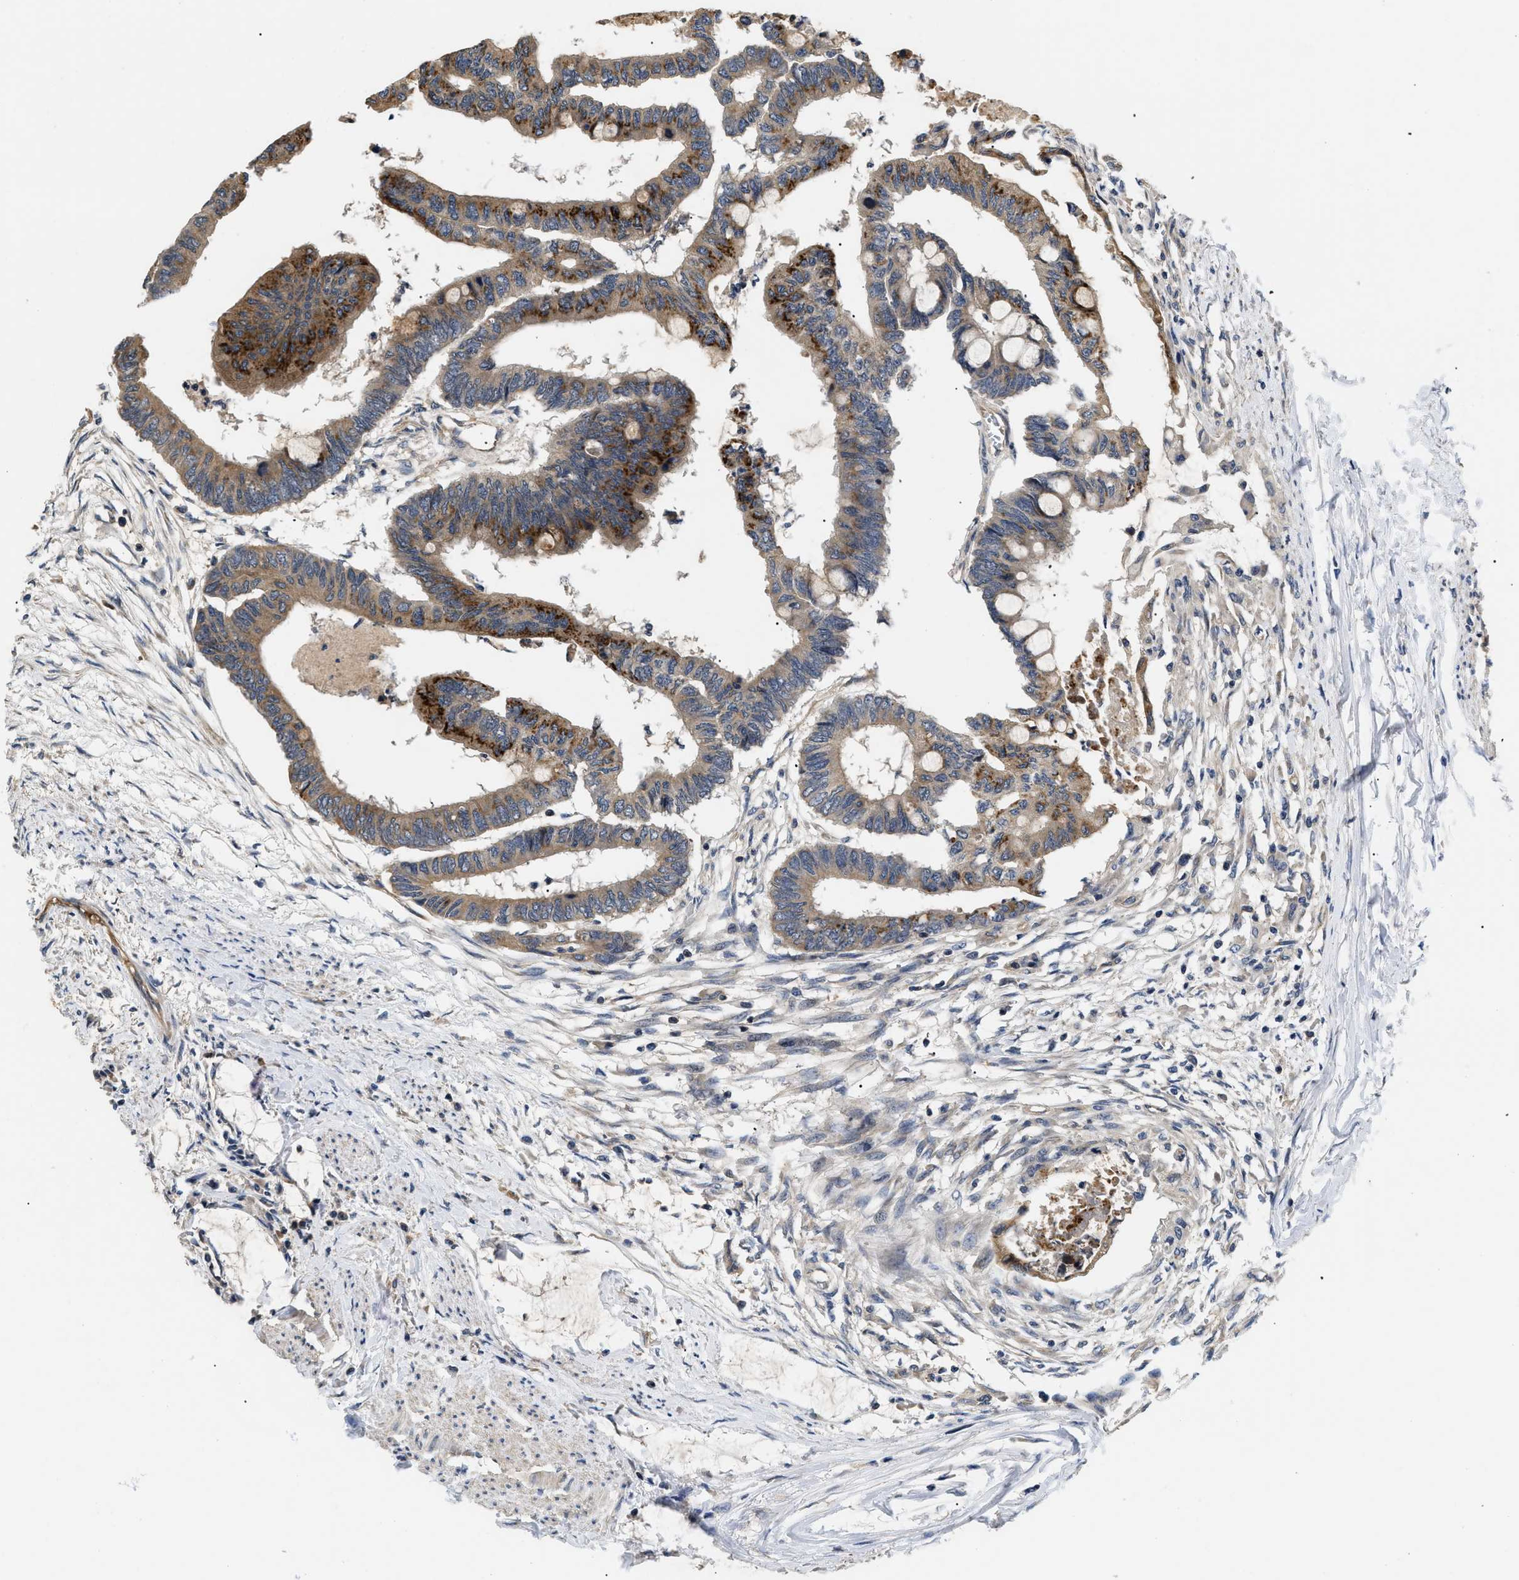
{"staining": {"intensity": "strong", "quantity": ">75%", "location": "cytoplasmic/membranous"}, "tissue": "colorectal cancer", "cell_type": "Tumor cells", "image_type": "cancer", "snomed": [{"axis": "morphology", "description": "Normal tissue, NOS"}, {"axis": "morphology", "description": "Adenocarcinoma, NOS"}, {"axis": "topography", "description": "Rectum"}, {"axis": "topography", "description": "Peripheral nerve tissue"}], "caption": "Colorectal cancer (adenocarcinoma) was stained to show a protein in brown. There is high levels of strong cytoplasmic/membranous positivity in about >75% of tumor cells. (DAB IHC with brightfield microscopy, high magnification).", "gene": "HMGCR", "patient": {"sex": "male", "age": 92}}